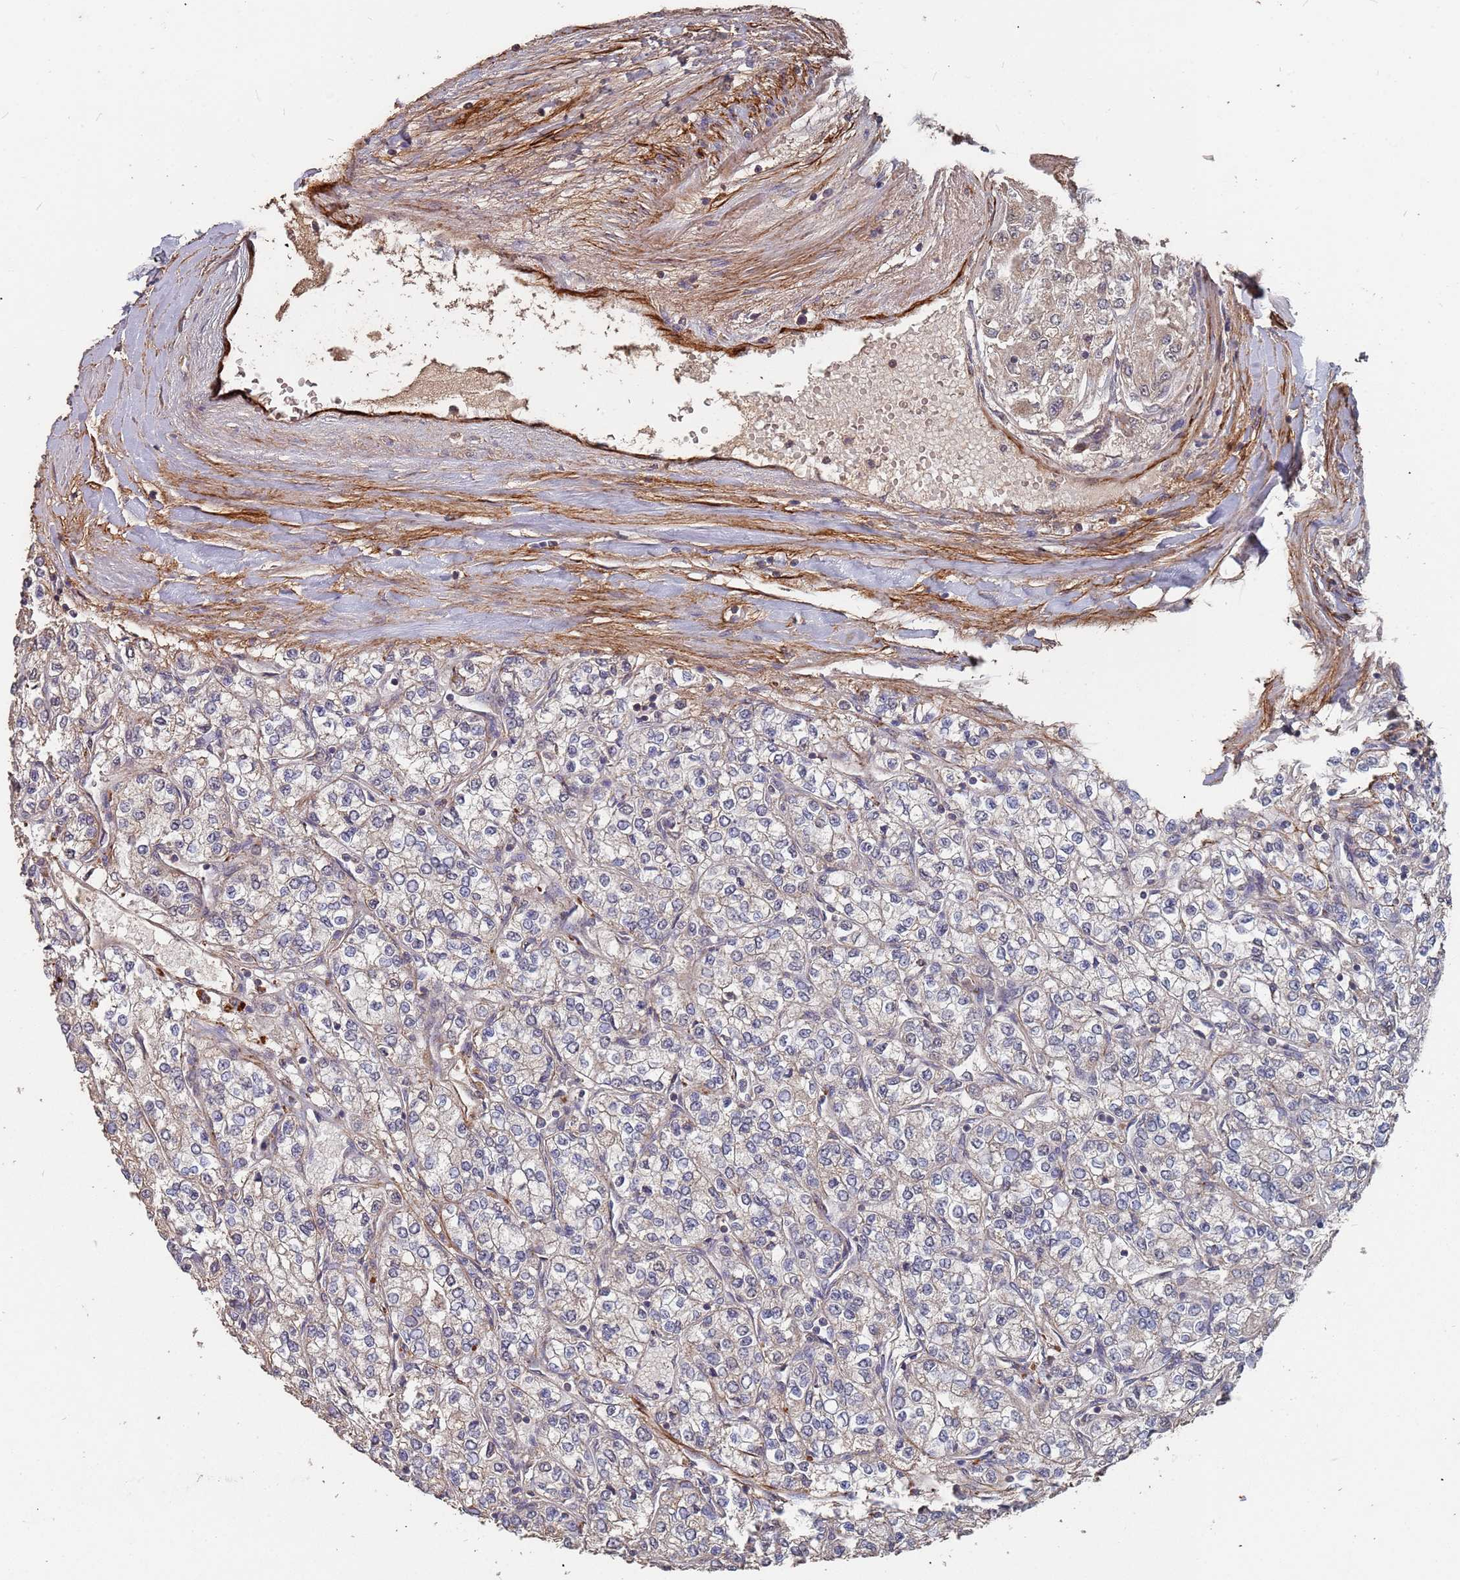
{"staining": {"intensity": "negative", "quantity": "none", "location": "none"}, "tissue": "renal cancer", "cell_type": "Tumor cells", "image_type": "cancer", "snomed": [{"axis": "morphology", "description": "Adenocarcinoma, NOS"}, {"axis": "topography", "description": "Kidney"}], "caption": "This is a image of IHC staining of adenocarcinoma (renal), which shows no positivity in tumor cells. Nuclei are stained in blue.", "gene": "PRORP", "patient": {"sex": "male", "age": 80}}